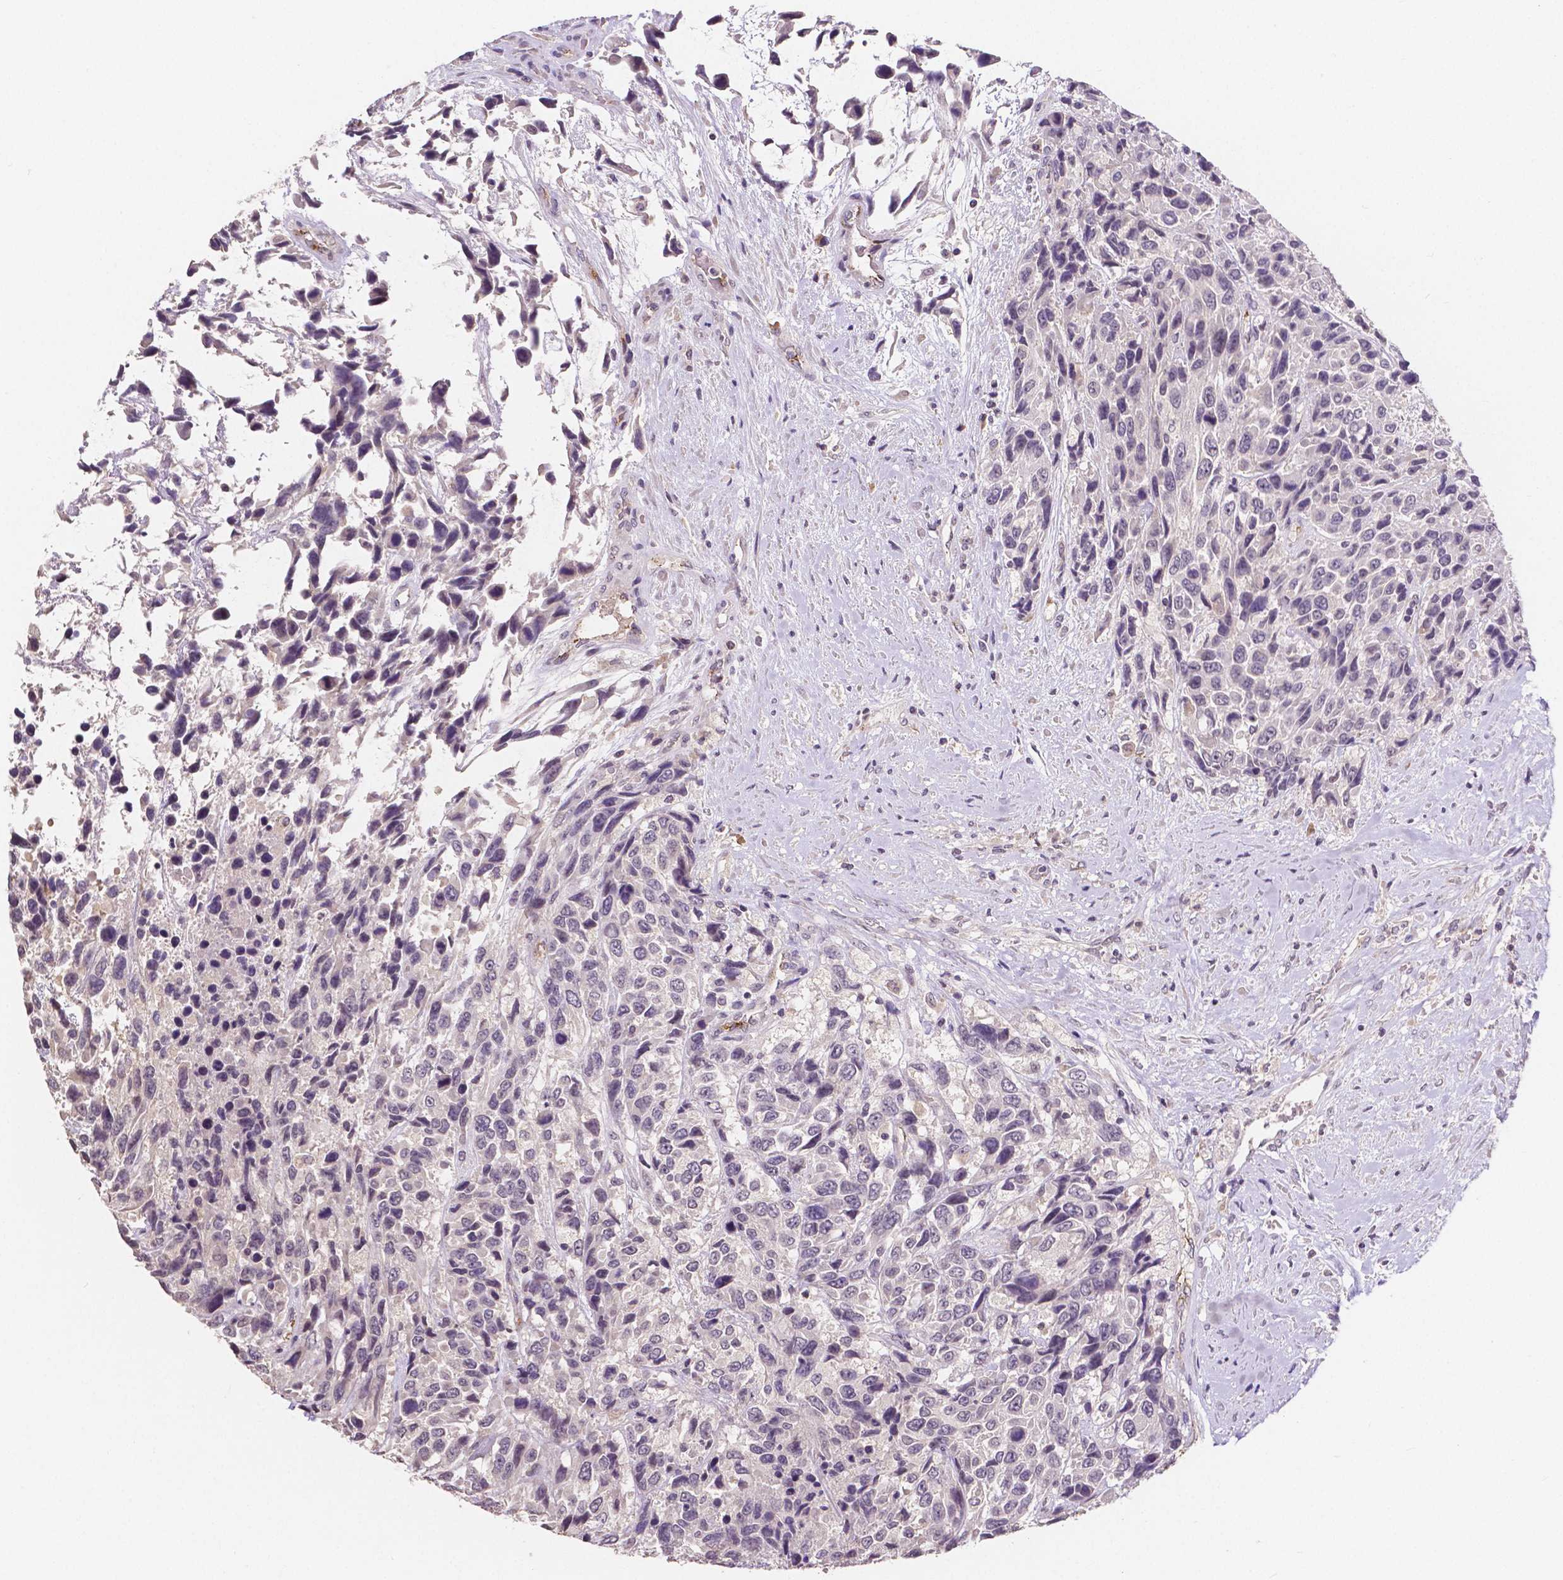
{"staining": {"intensity": "negative", "quantity": "none", "location": "none"}, "tissue": "urothelial cancer", "cell_type": "Tumor cells", "image_type": "cancer", "snomed": [{"axis": "morphology", "description": "Urothelial carcinoma, High grade"}, {"axis": "topography", "description": "Urinary bladder"}], "caption": "Immunohistochemistry of high-grade urothelial carcinoma shows no expression in tumor cells. (Immunohistochemistry (ihc), brightfield microscopy, high magnification).", "gene": "ELAVL2", "patient": {"sex": "female", "age": 70}}